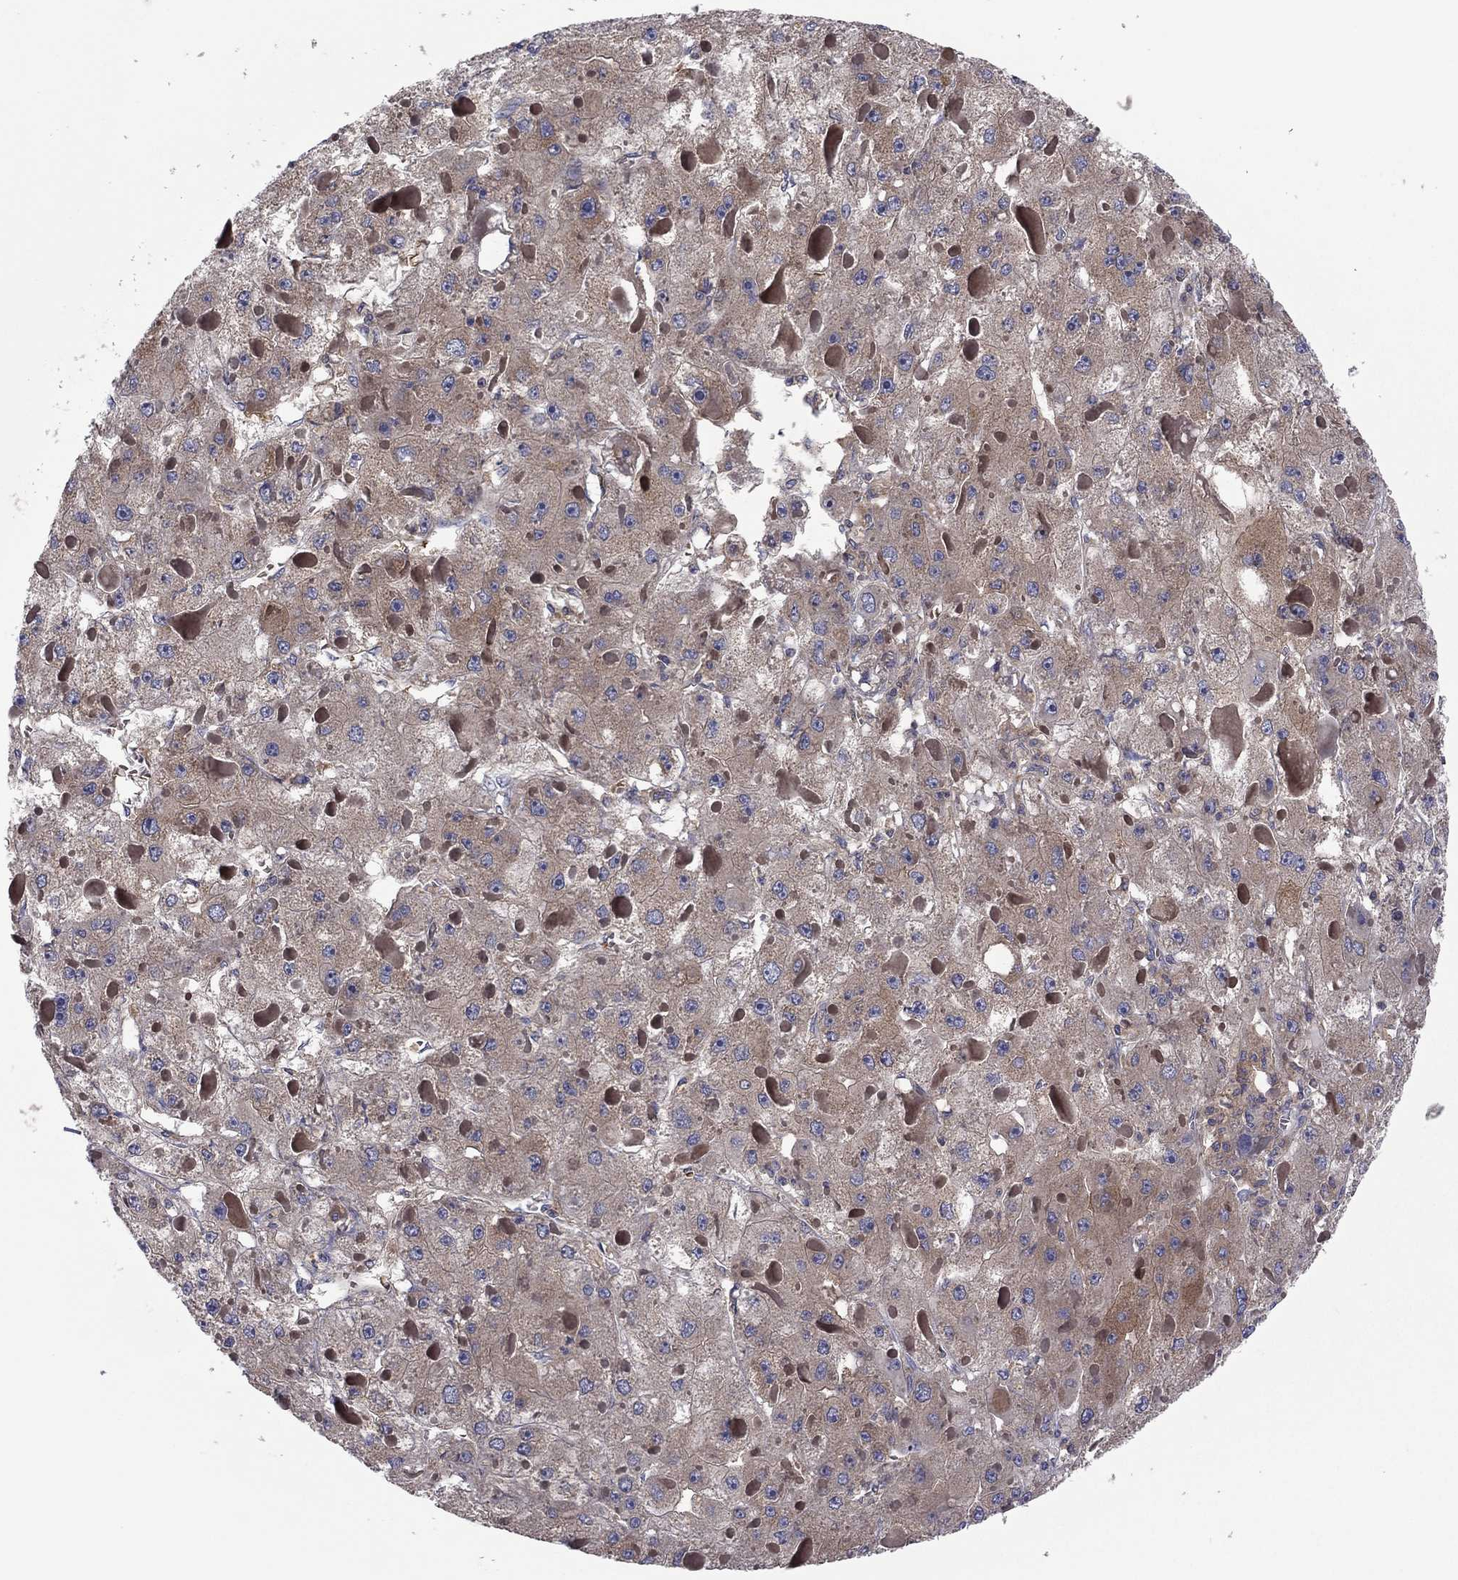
{"staining": {"intensity": "negative", "quantity": "none", "location": "none"}, "tissue": "liver cancer", "cell_type": "Tumor cells", "image_type": "cancer", "snomed": [{"axis": "morphology", "description": "Carcinoma, Hepatocellular, NOS"}, {"axis": "topography", "description": "Liver"}], "caption": "Hepatocellular carcinoma (liver) was stained to show a protein in brown. There is no significant staining in tumor cells.", "gene": "RNF123", "patient": {"sex": "female", "age": 73}}